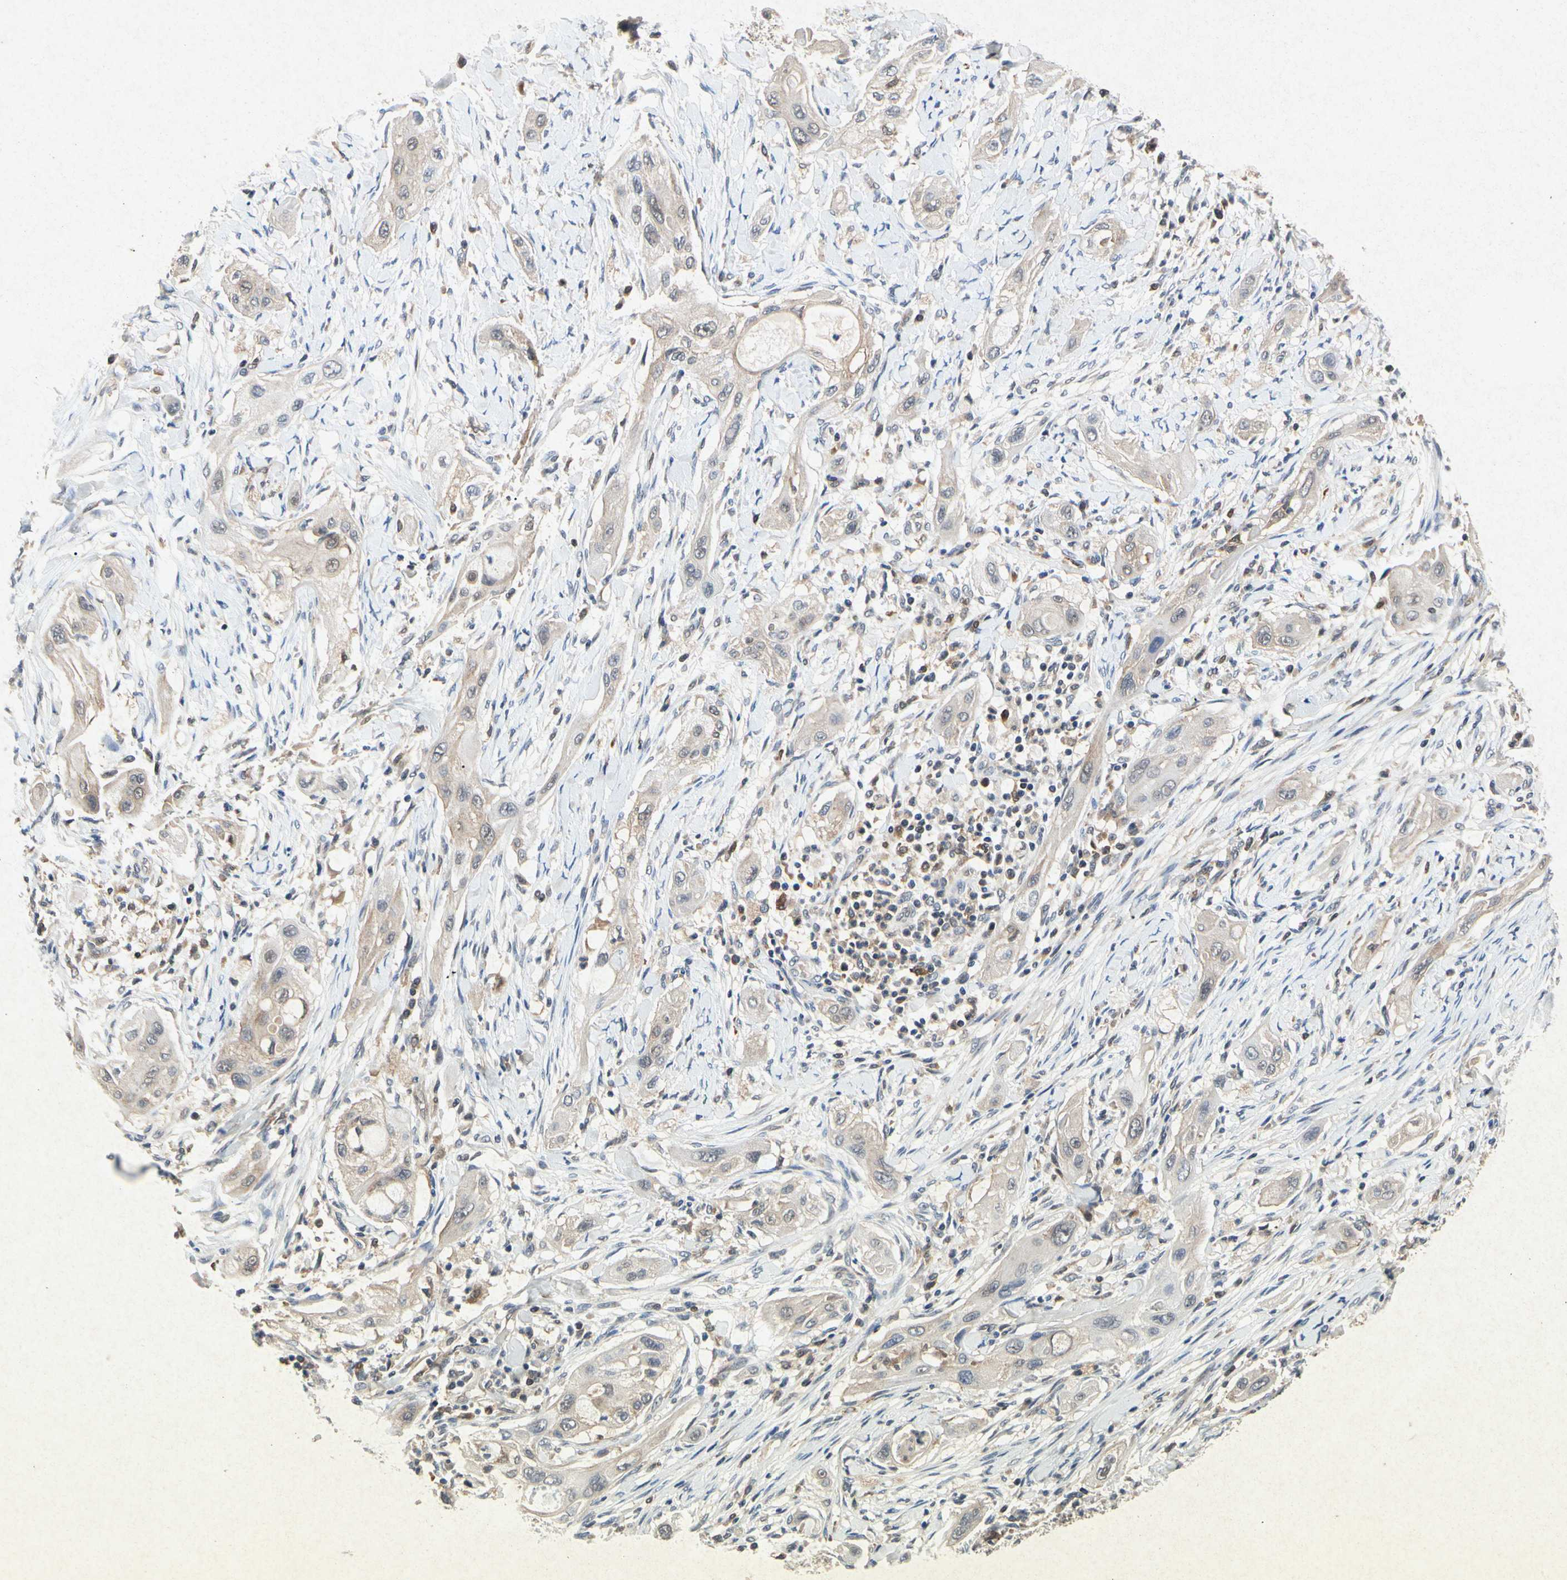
{"staining": {"intensity": "moderate", "quantity": "25%-75%", "location": "cytoplasmic/membranous"}, "tissue": "lung cancer", "cell_type": "Tumor cells", "image_type": "cancer", "snomed": [{"axis": "morphology", "description": "Squamous cell carcinoma, NOS"}, {"axis": "topography", "description": "Lung"}], "caption": "The micrograph reveals staining of lung squamous cell carcinoma, revealing moderate cytoplasmic/membranous protein positivity (brown color) within tumor cells. Nuclei are stained in blue.", "gene": "RPS6KA1", "patient": {"sex": "female", "age": 47}}